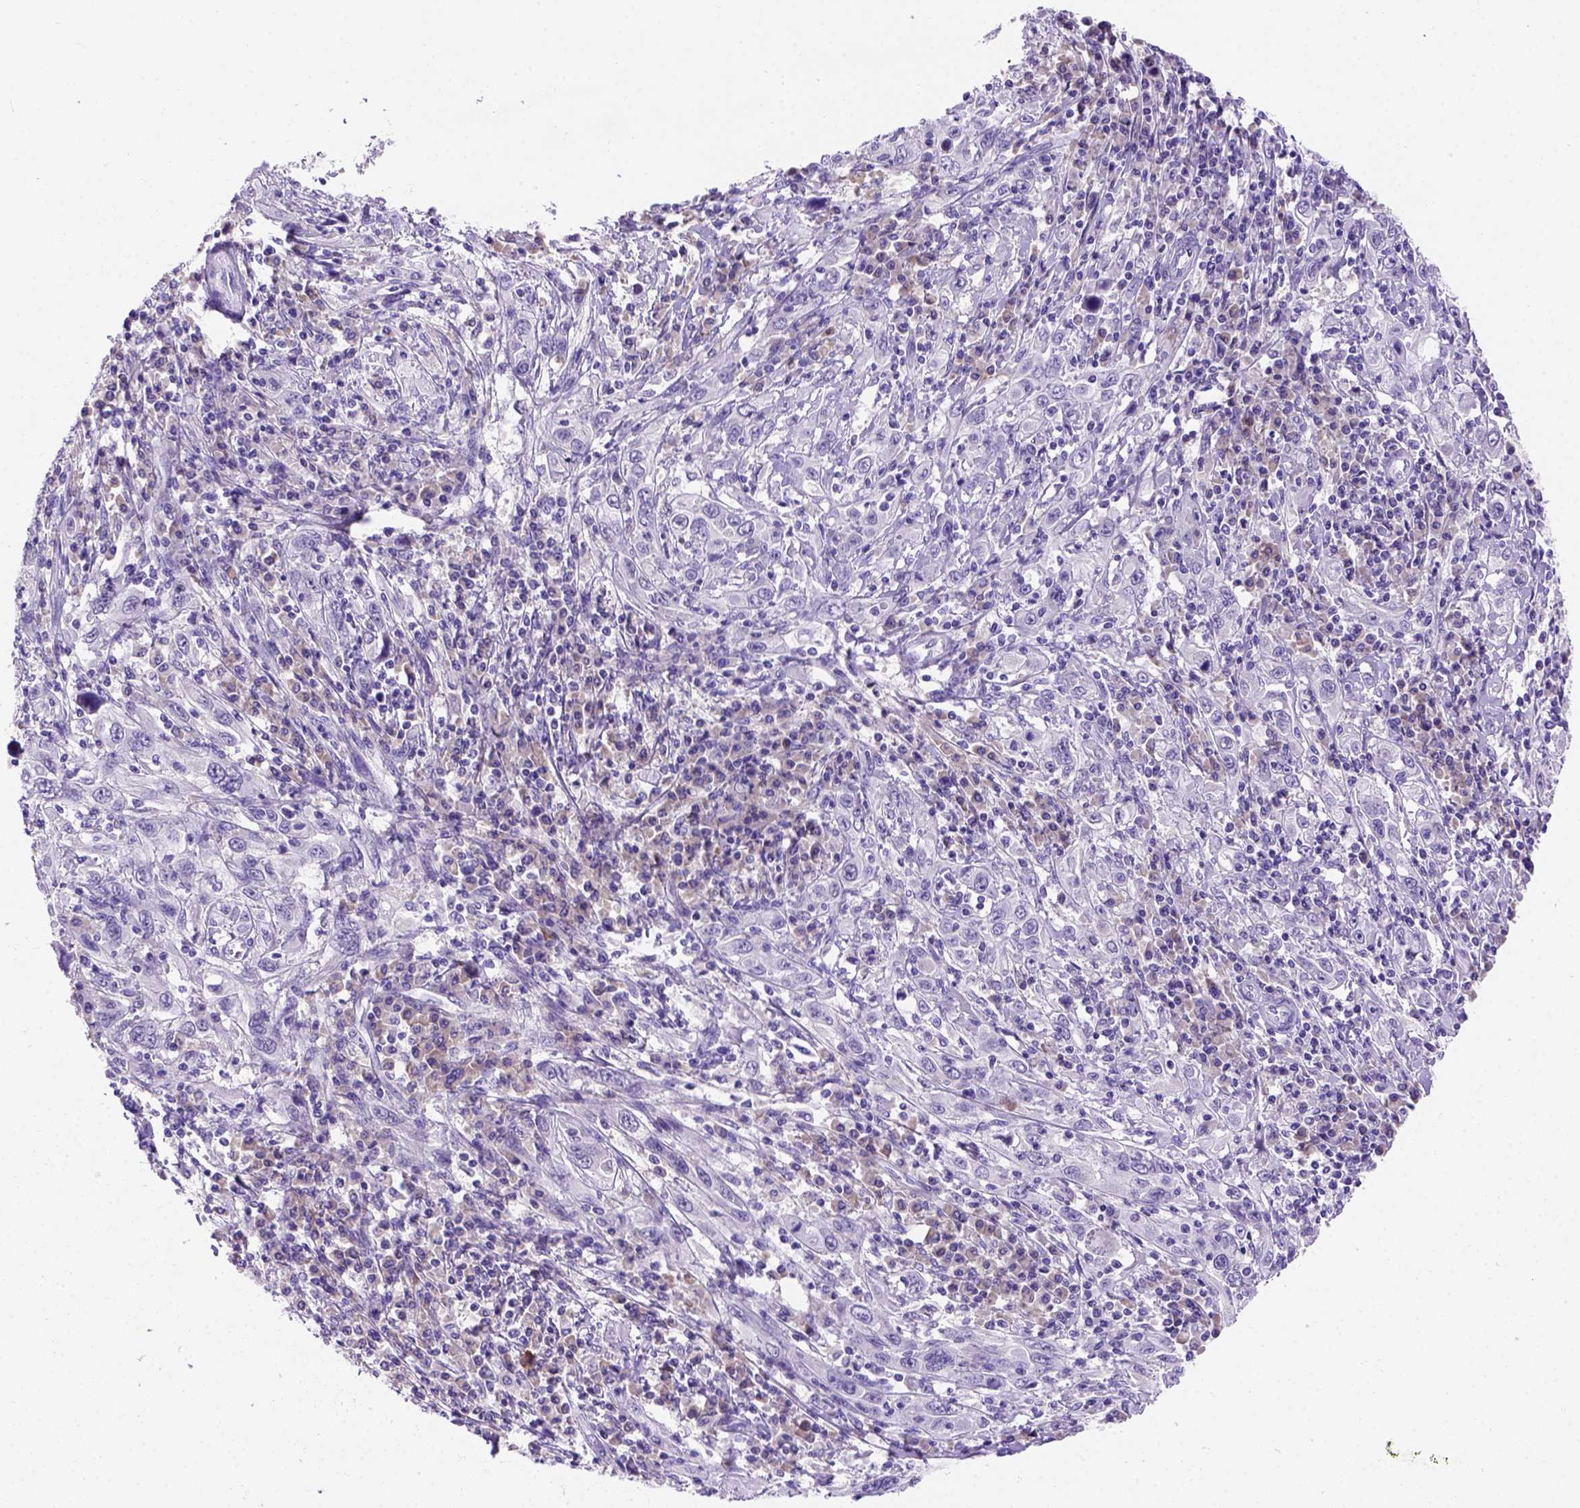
{"staining": {"intensity": "negative", "quantity": "none", "location": "none"}, "tissue": "cervical cancer", "cell_type": "Tumor cells", "image_type": "cancer", "snomed": [{"axis": "morphology", "description": "Squamous cell carcinoma, NOS"}, {"axis": "topography", "description": "Cervix"}], "caption": "Cervical squamous cell carcinoma was stained to show a protein in brown. There is no significant staining in tumor cells. (IHC, brightfield microscopy, high magnification).", "gene": "FAM81B", "patient": {"sex": "female", "age": 46}}